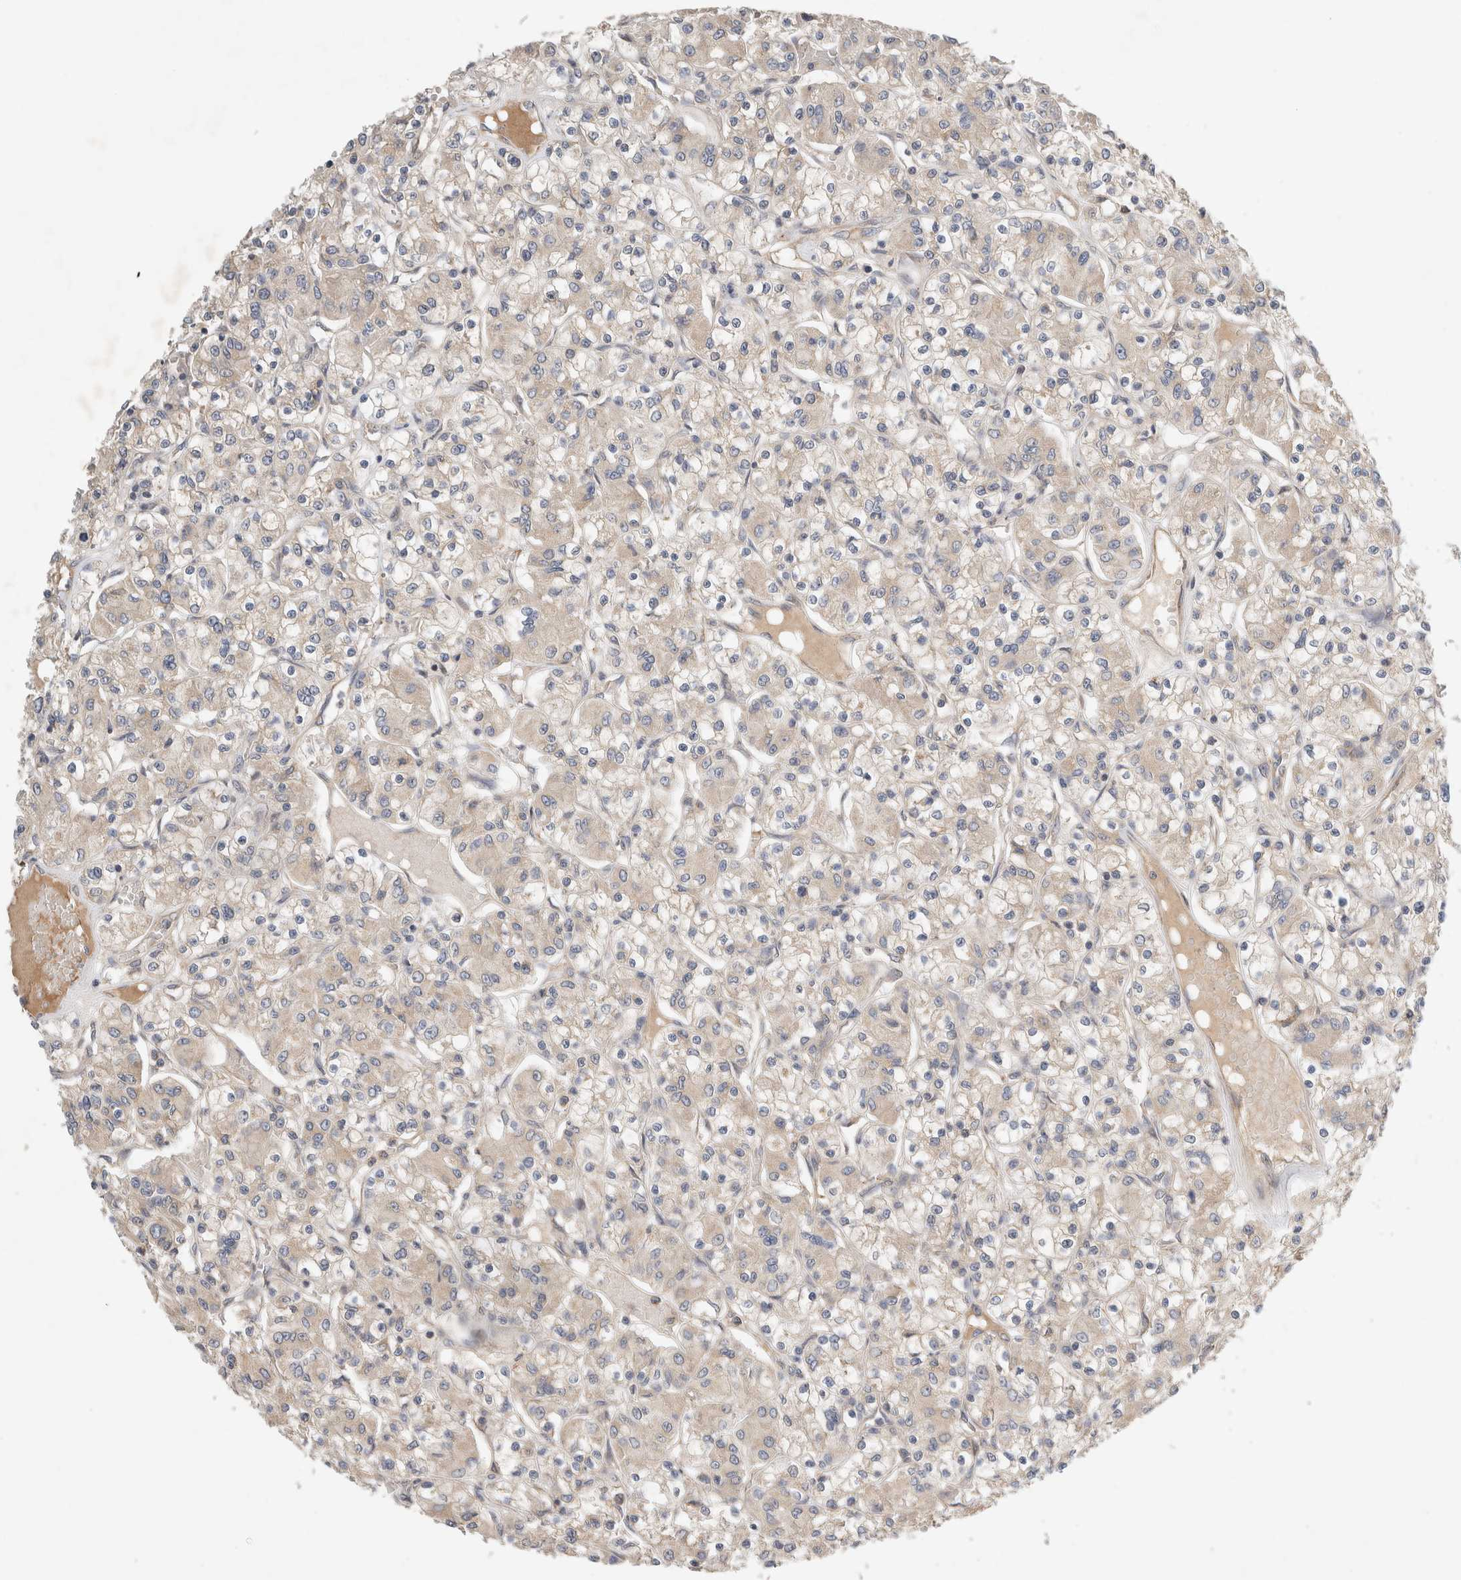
{"staining": {"intensity": "weak", "quantity": "<25%", "location": "cytoplasmic/membranous"}, "tissue": "renal cancer", "cell_type": "Tumor cells", "image_type": "cancer", "snomed": [{"axis": "morphology", "description": "Adenocarcinoma, NOS"}, {"axis": "topography", "description": "Kidney"}], "caption": "Immunohistochemical staining of human renal cancer exhibits no significant expression in tumor cells.", "gene": "ARMC9", "patient": {"sex": "female", "age": 59}}